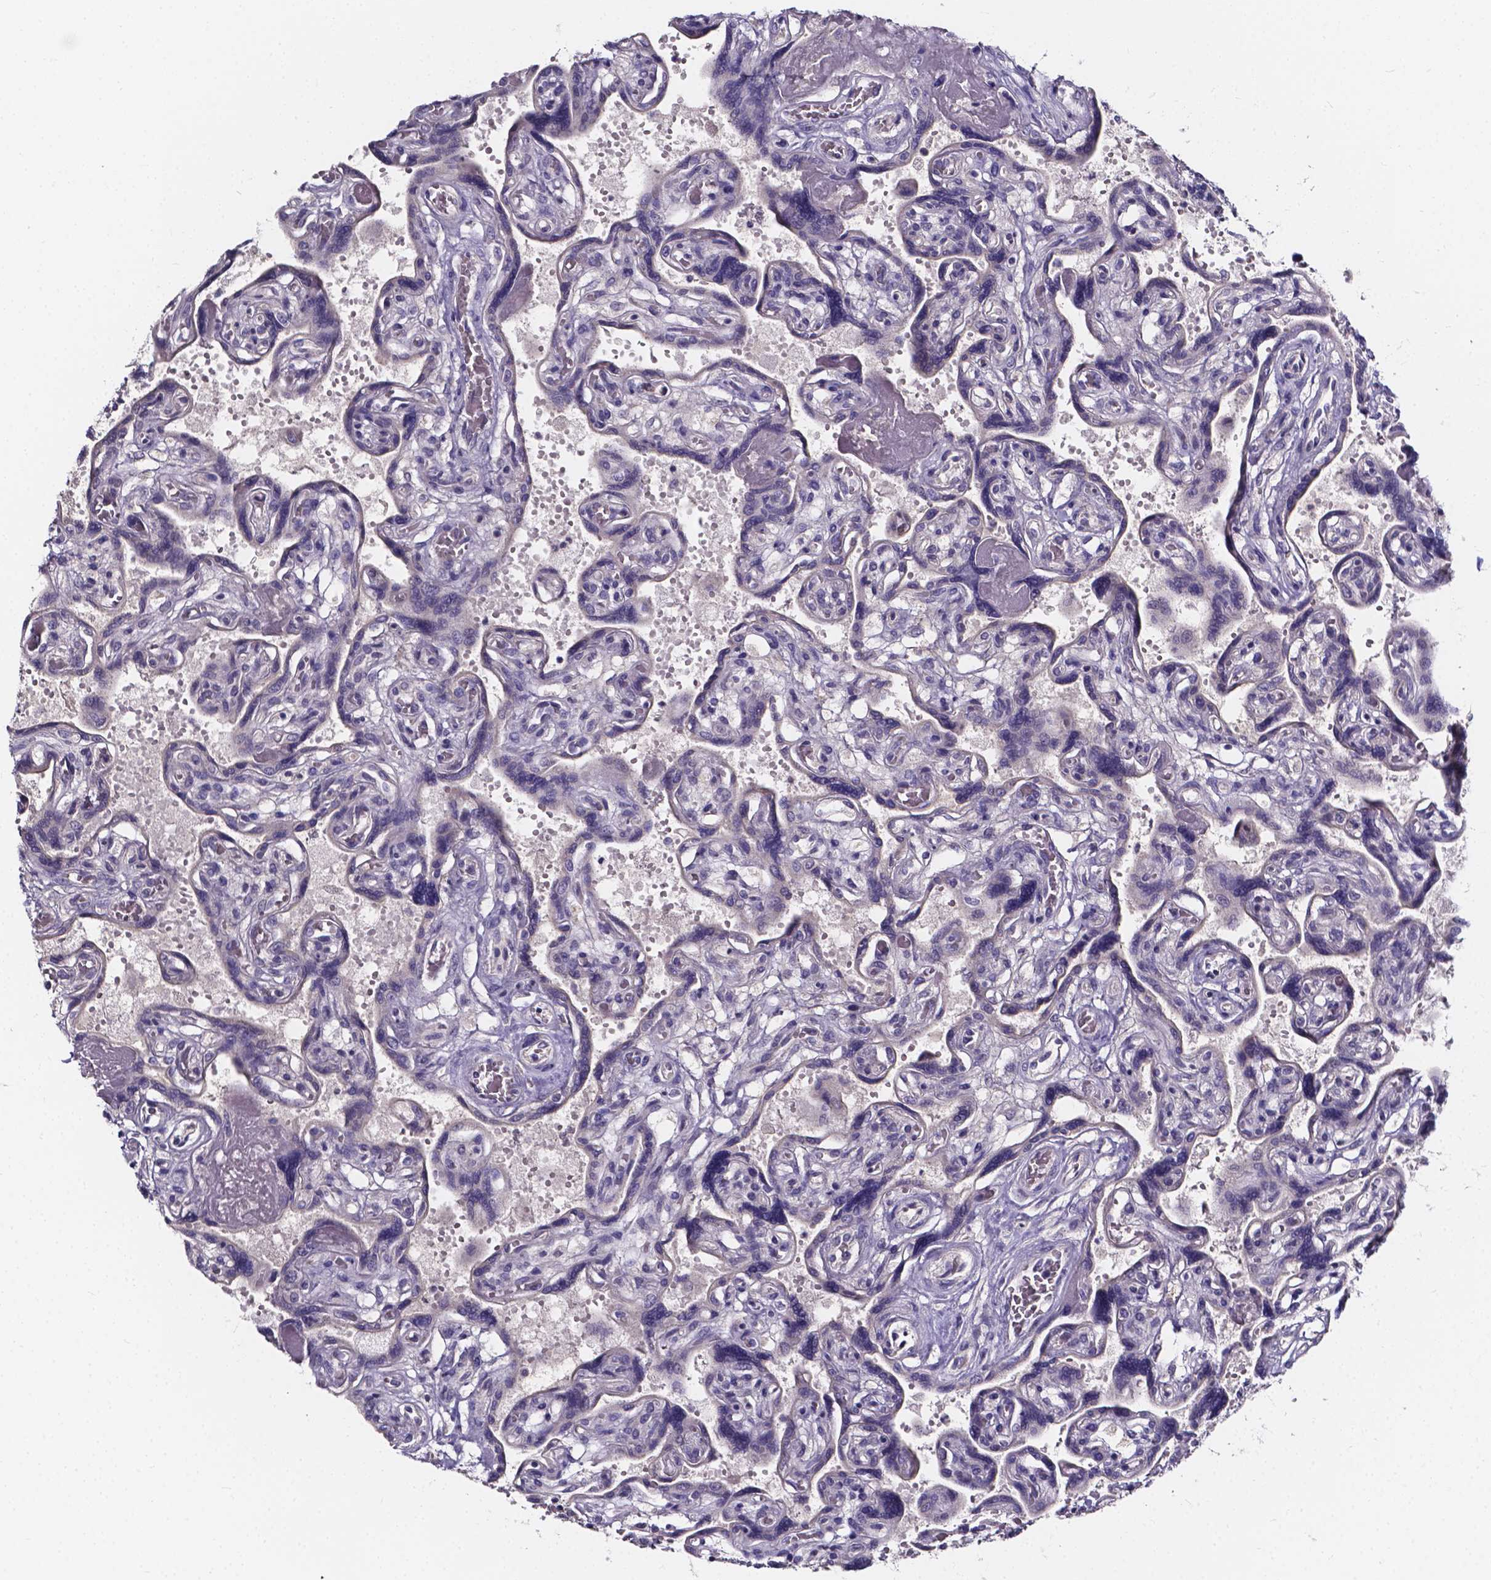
{"staining": {"intensity": "negative", "quantity": "none", "location": "none"}, "tissue": "placenta", "cell_type": "Decidual cells", "image_type": "normal", "snomed": [{"axis": "morphology", "description": "Normal tissue, NOS"}, {"axis": "topography", "description": "Placenta"}], "caption": "The image reveals no significant expression in decidual cells of placenta.", "gene": "SPOCD1", "patient": {"sex": "female", "age": 32}}